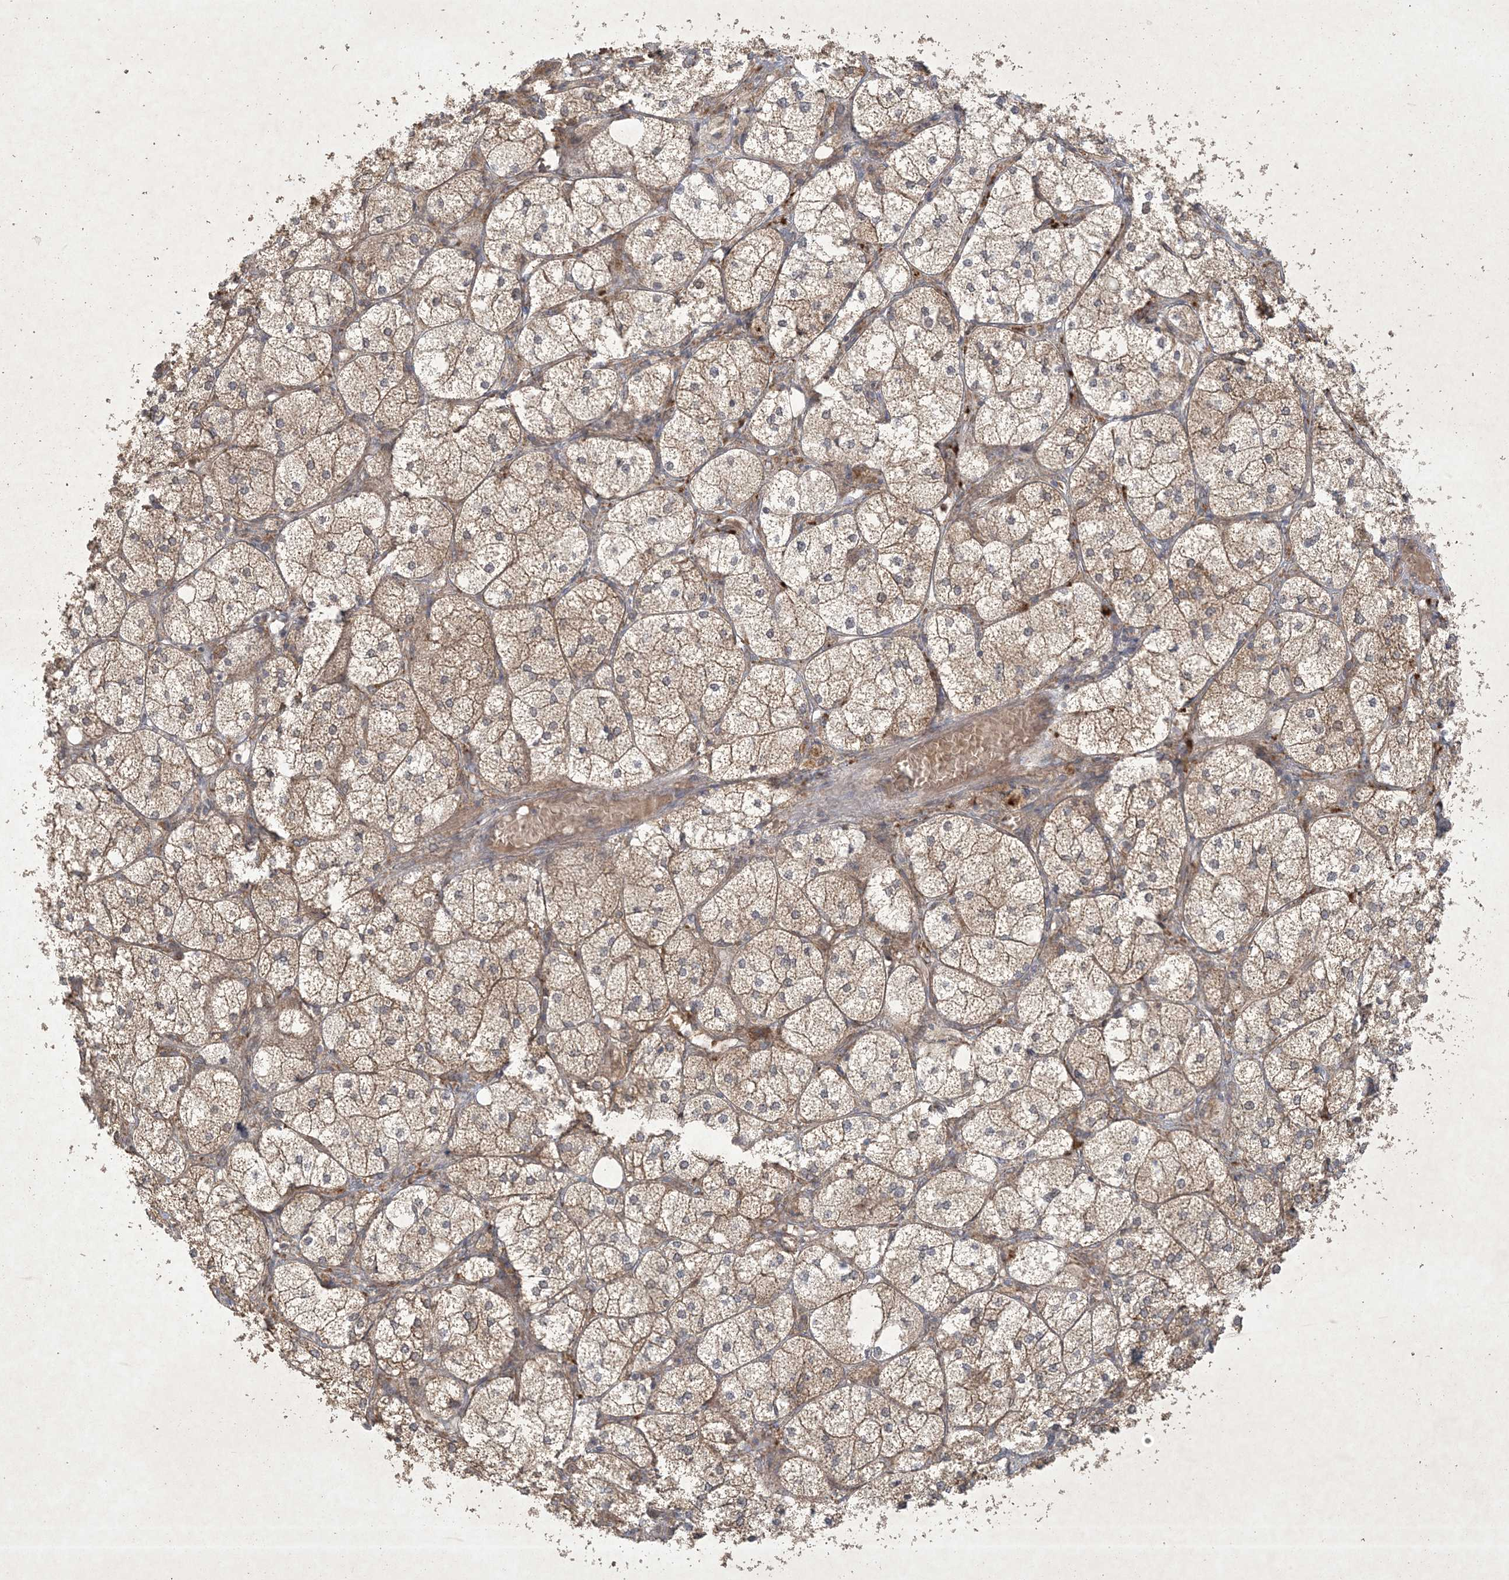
{"staining": {"intensity": "strong", "quantity": "25%-75%", "location": "cytoplasmic/membranous,nuclear"}, "tissue": "adrenal gland", "cell_type": "Glandular cells", "image_type": "normal", "snomed": [{"axis": "morphology", "description": "Normal tissue, NOS"}, {"axis": "topography", "description": "Adrenal gland"}], "caption": "Immunohistochemistry of normal adrenal gland exhibits high levels of strong cytoplasmic/membranous,nuclear staining in about 25%-75% of glandular cells.", "gene": "NRBP2", "patient": {"sex": "female", "age": 61}}